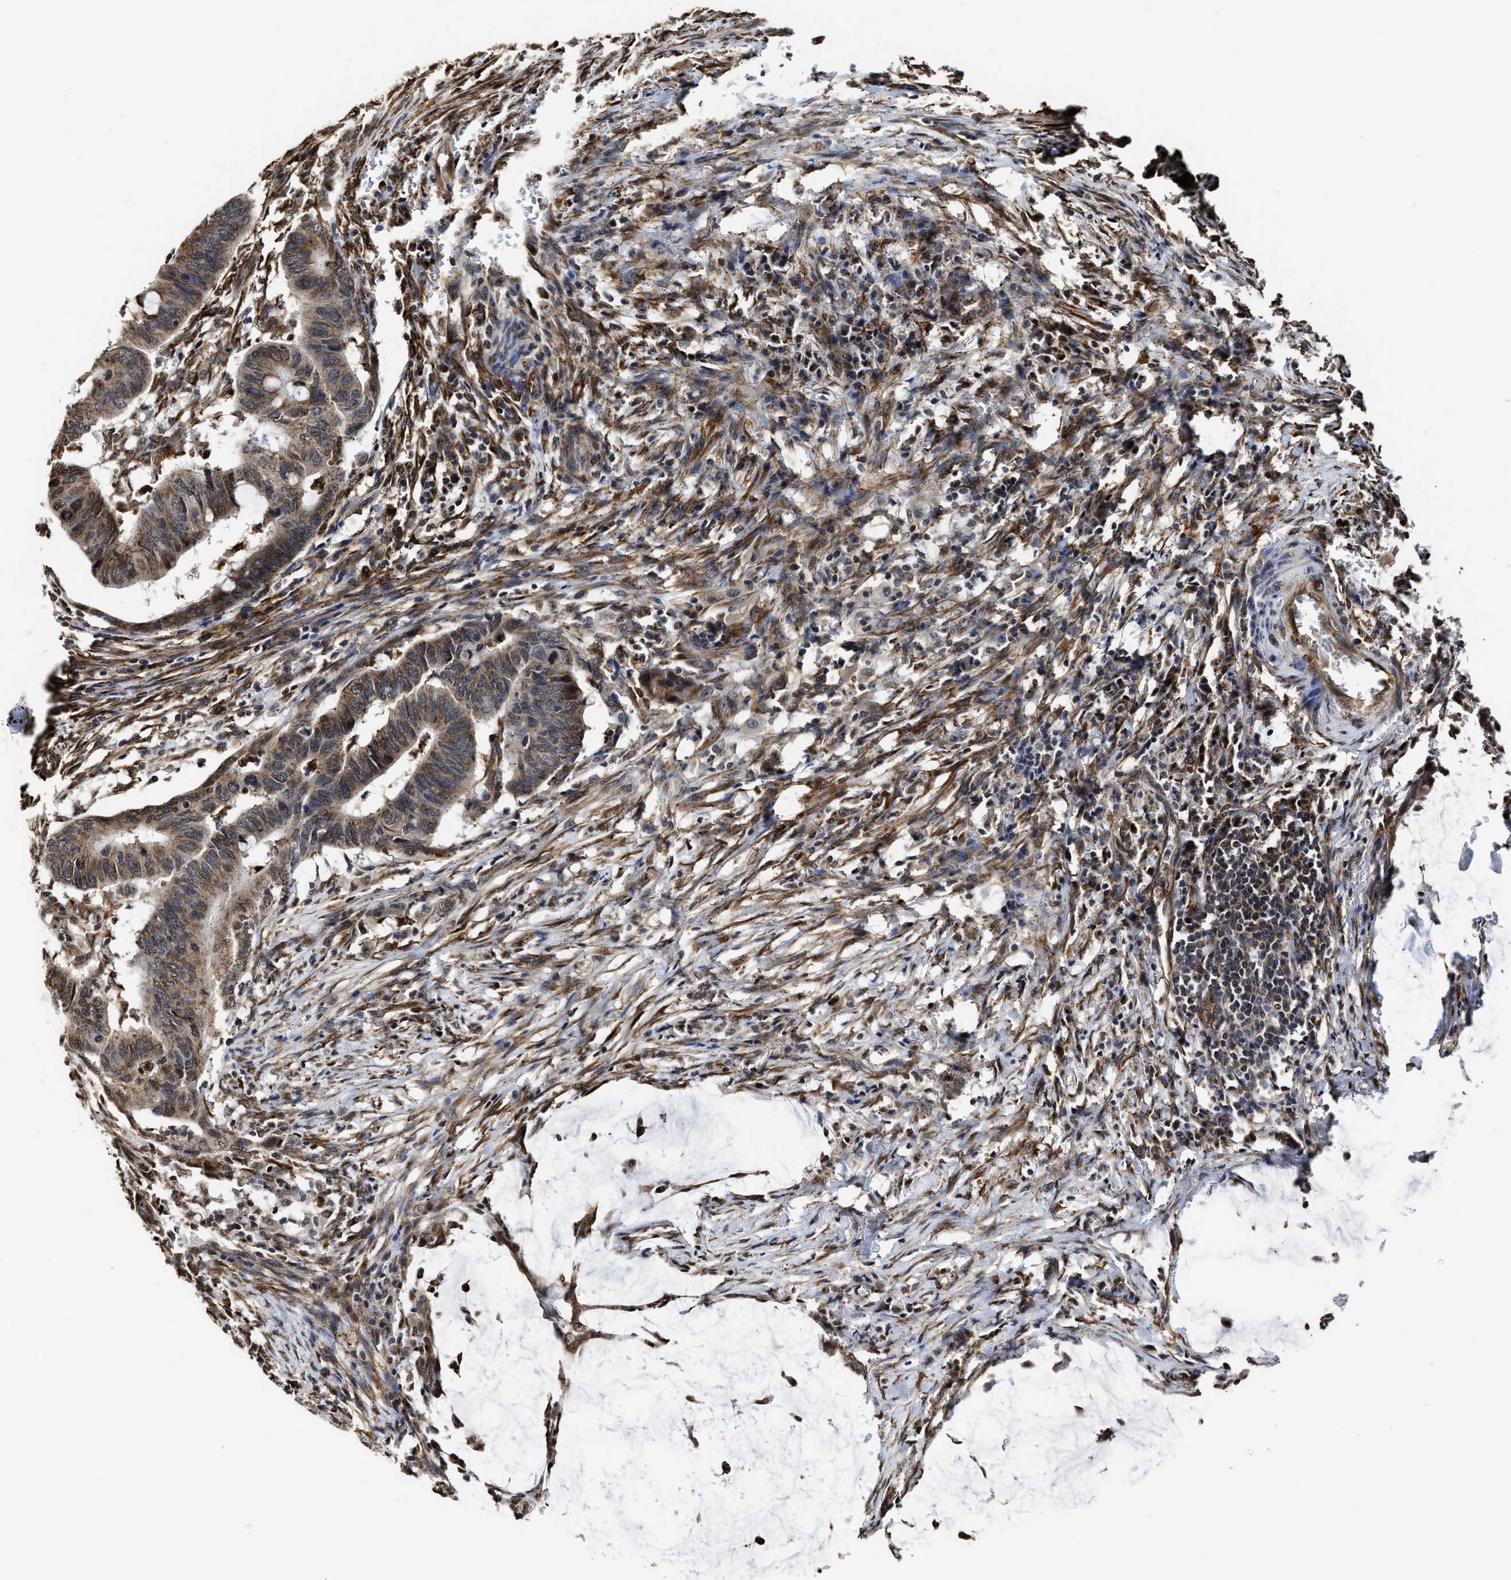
{"staining": {"intensity": "moderate", "quantity": ">75%", "location": "cytoplasmic/membranous"}, "tissue": "colorectal cancer", "cell_type": "Tumor cells", "image_type": "cancer", "snomed": [{"axis": "morphology", "description": "Normal tissue, NOS"}, {"axis": "morphology", "description": "Adenocarcinoma, NOS"}, {"axis": "topography", "description": "Rectum"}, {"axis": "topography", "description": "Peripheral nerve tissue"}], "caption": "Colorectal cancer (adenocarcinoma) stained for a protein (brown) exhibits moderate cytoplasmic/membranous positive expression in approximately >75% of tumor cells.", "gene": "SEPTIN2", "patient": {"sex": "male", "age": 92}}